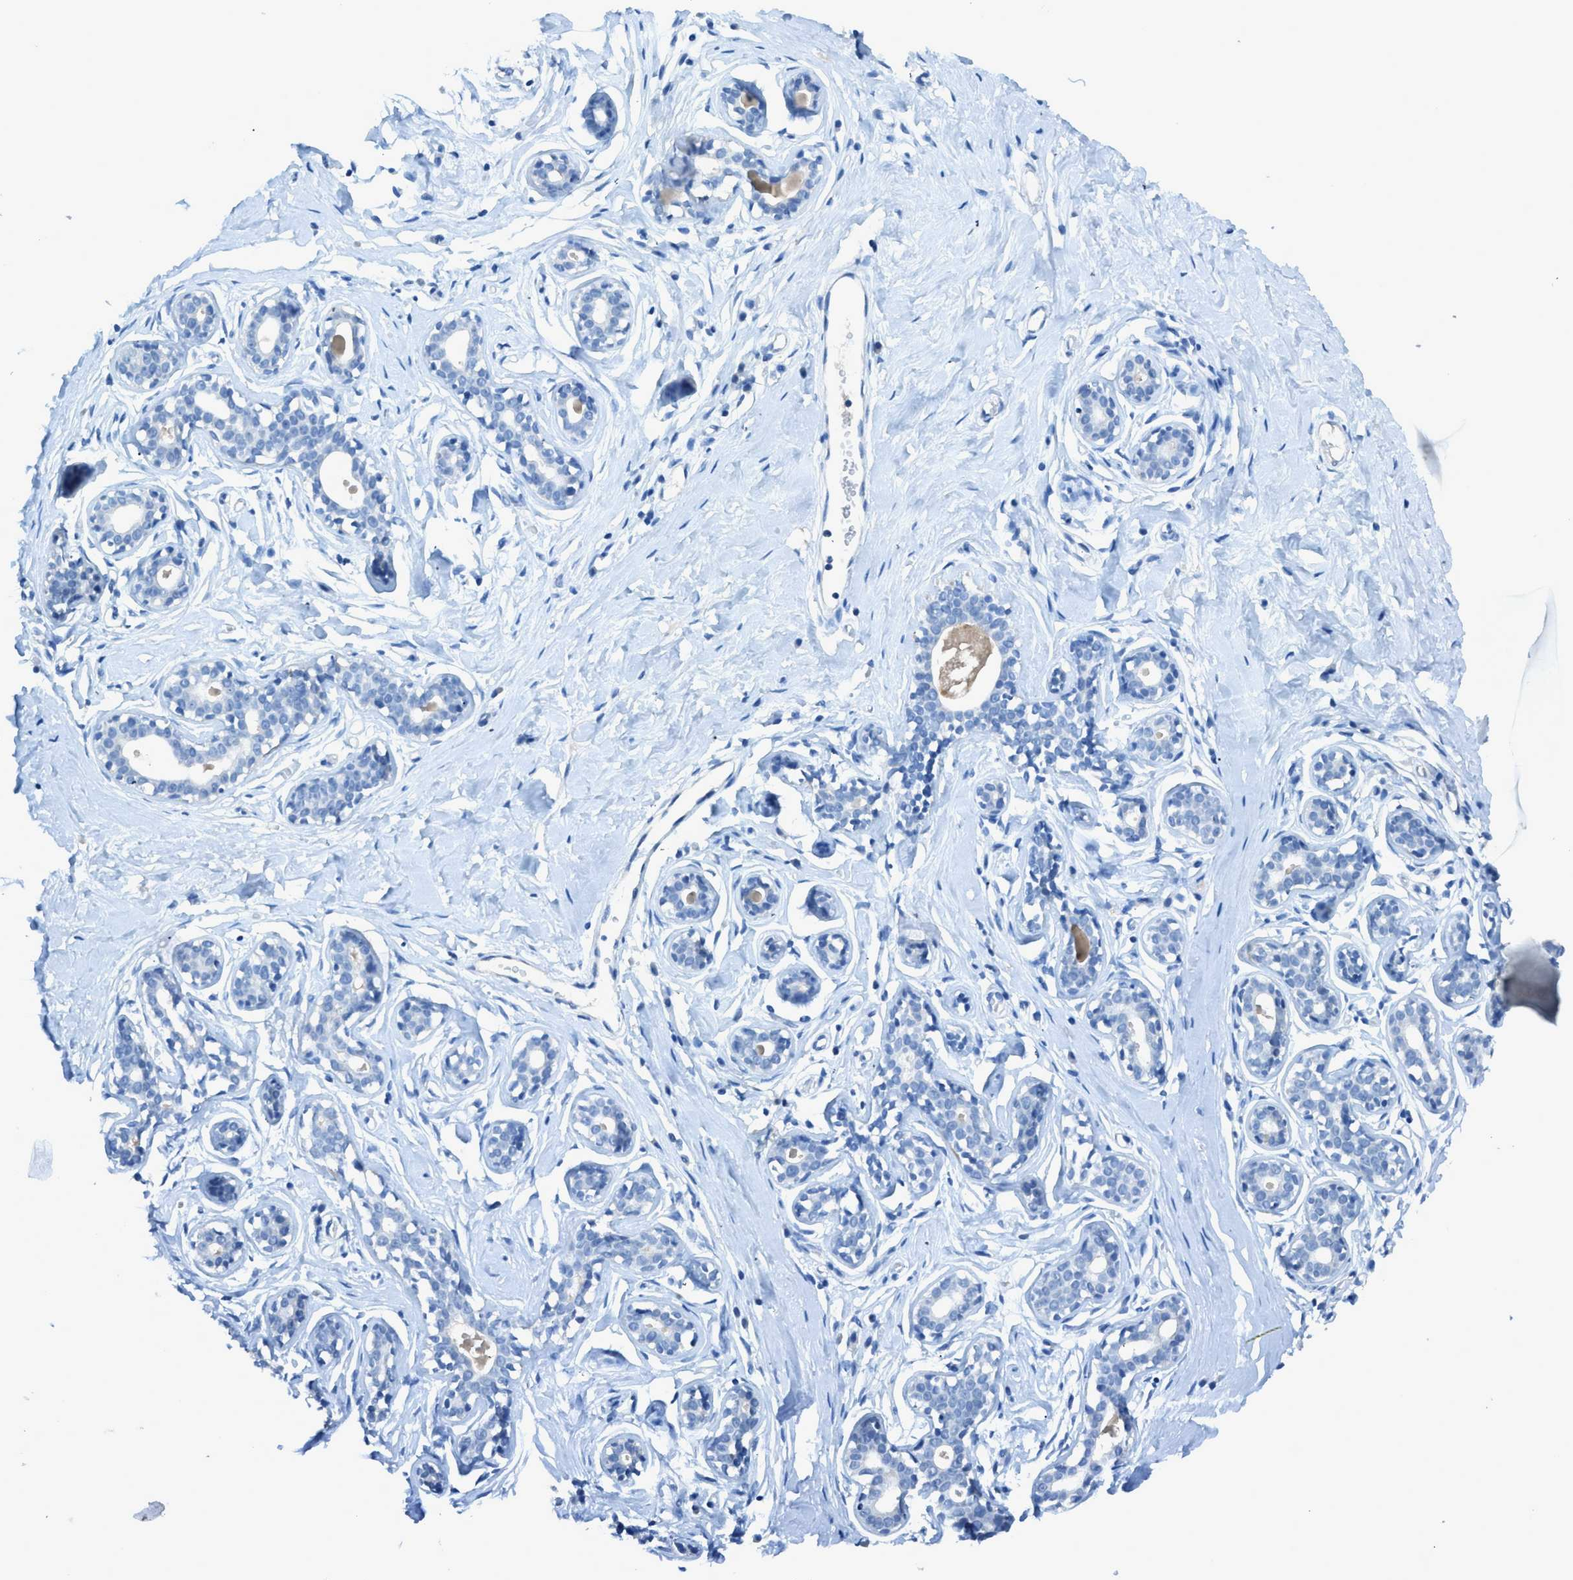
{"staining": {"intensity": "negative", "quantity": "none", "location": "none"}, "tissue": "breast", "cell_type": "Adipocytes", "image_type": "normal", "snomed": [{"axis": "morphology", "description": "Normal tissue, NOS"}, {"axis": "topography", "description": "Breast"}], "caption": "Adipocytes are negative for brown protein staining in unremarkable breast. (DAB immunohistochemistry (IHC) visualized using brightfield microscopy, high magnification).", "gene": "ACAN", "patient": {"sex": "female", "age": 23}}